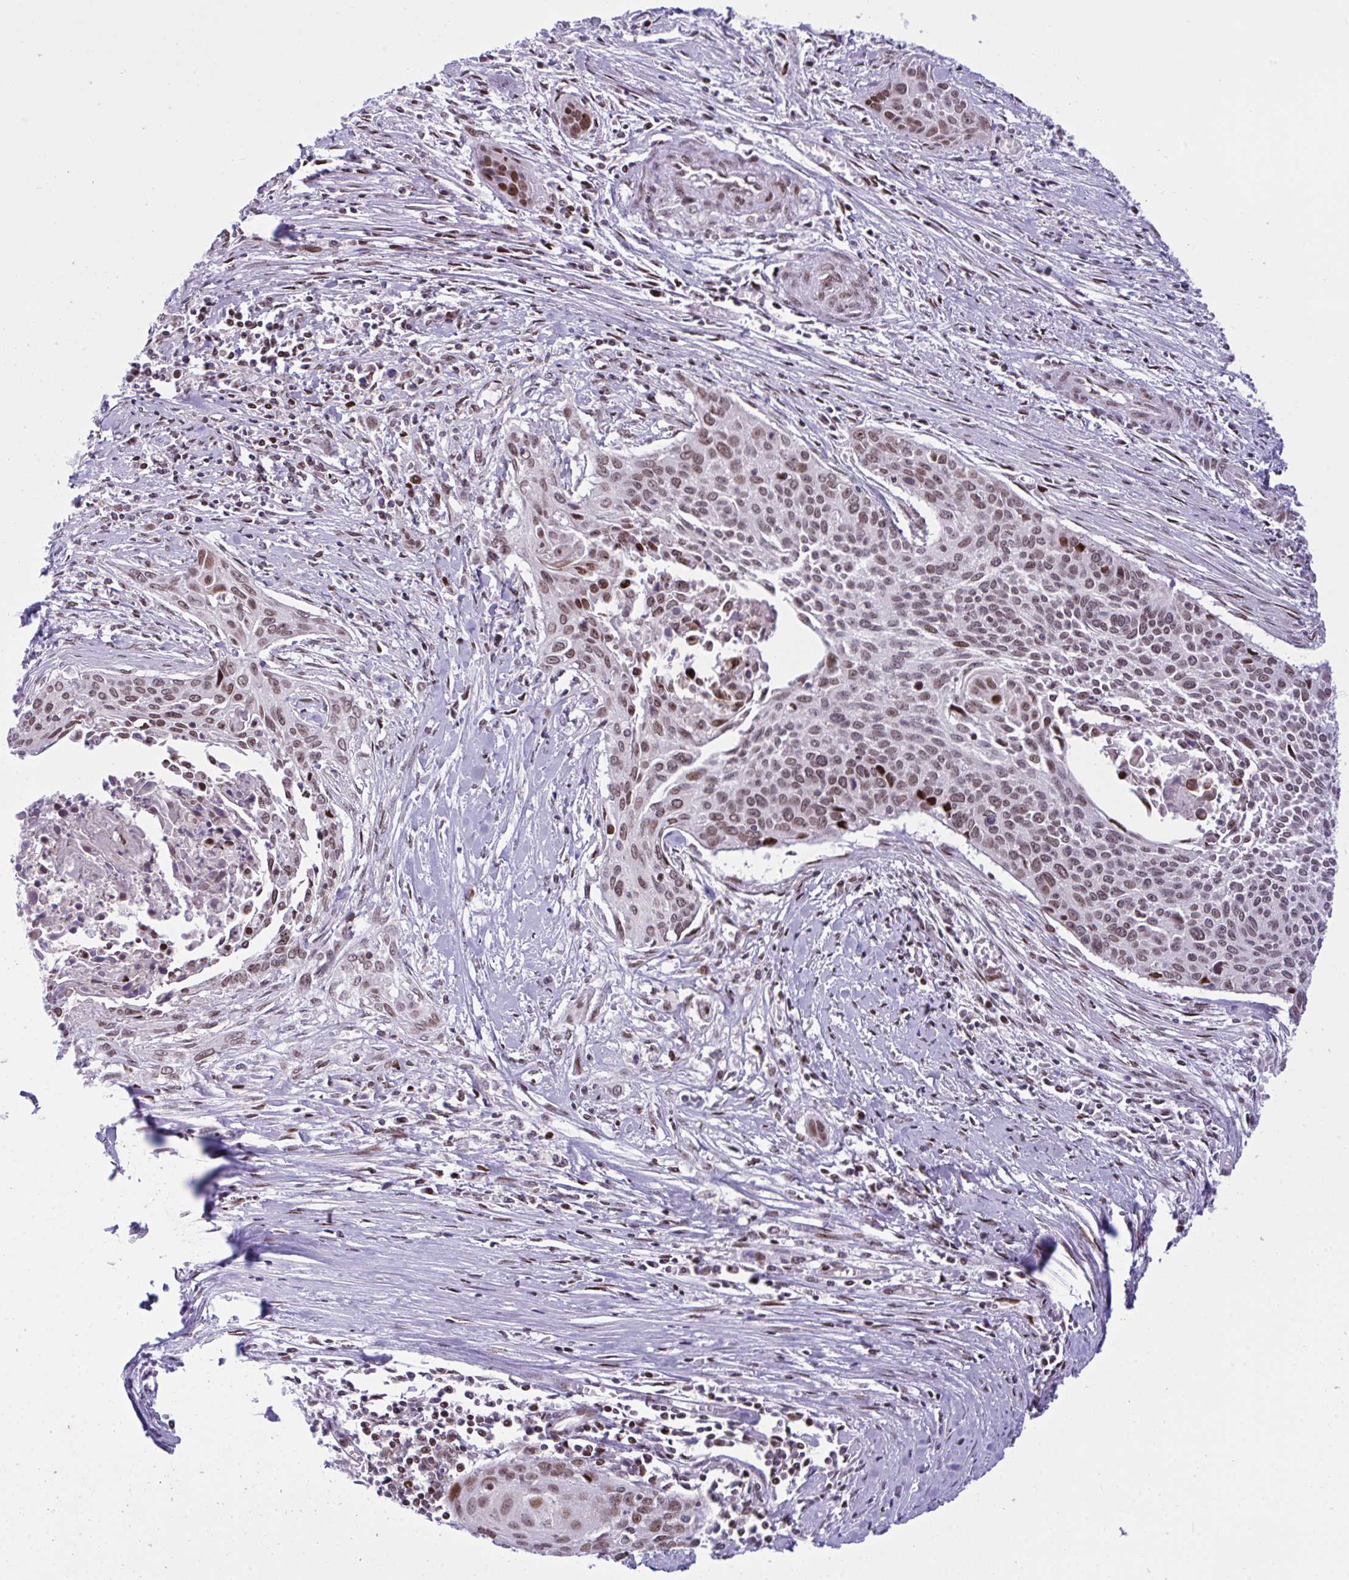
{"staining": {"intensity": "moderate", "quantity": ">75%", "location": "nuclear"}, "tissue": "cervical cancer", "cell_type": "Tumor cells", "image_type": "cancer", "snomed": [{"axis": "morphology", "description": "Squamous cell carcinoma, NOS"}, {"axis": "topography", "description": "Cervix"}], "caption": "This is an image of immunohistochemistry staining of cervical cancer, which shows moderate staining in the nuclear of tumor cells.", "gene": "ZFHX3", "patient": {"sex": "female", "age": 55}}